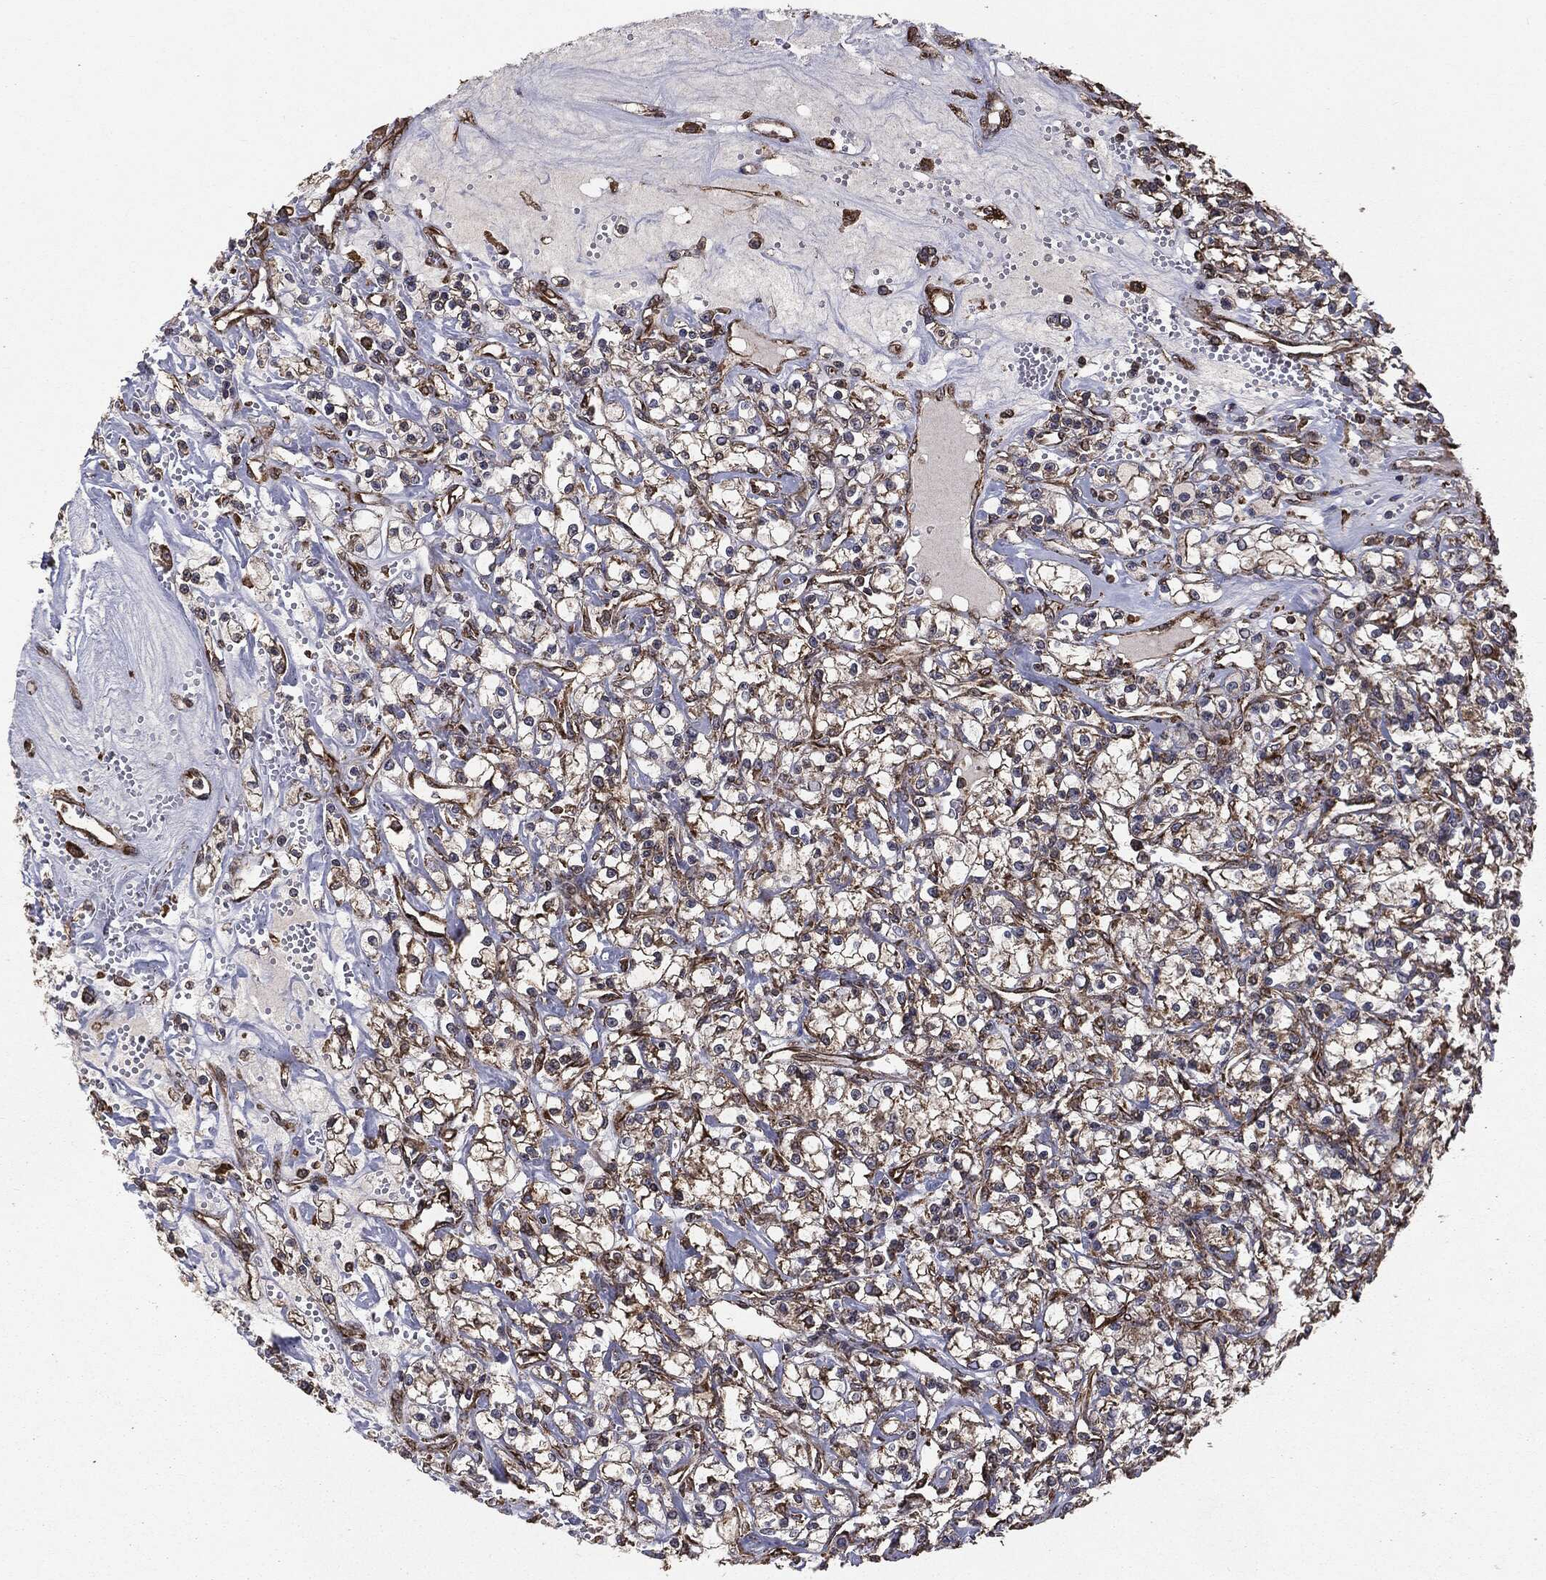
{"staining": {"intensity": "moderate", "quantity": "25%-75%", "location": "cytoplasmic/membranous"}, "tissue": "renal cancer", "cell_type": "Tumor cells", "image_type": "cancer", "snomed": [{"axis": "morphology", "description": "Adenocarcinoma, NOS"}, {"axis": "topography", "description": "Kidney"}], "caption": "This histopathology image reveals immunohistochemistry (IHC) staining of human renal cancer (adenocarcinoma), with medium moderate cytoplasmic/membranous positivity in about 25%-75% of tumor cells.", "gene": "MTOR", "patient": {"sex": "female", "age": 59}}